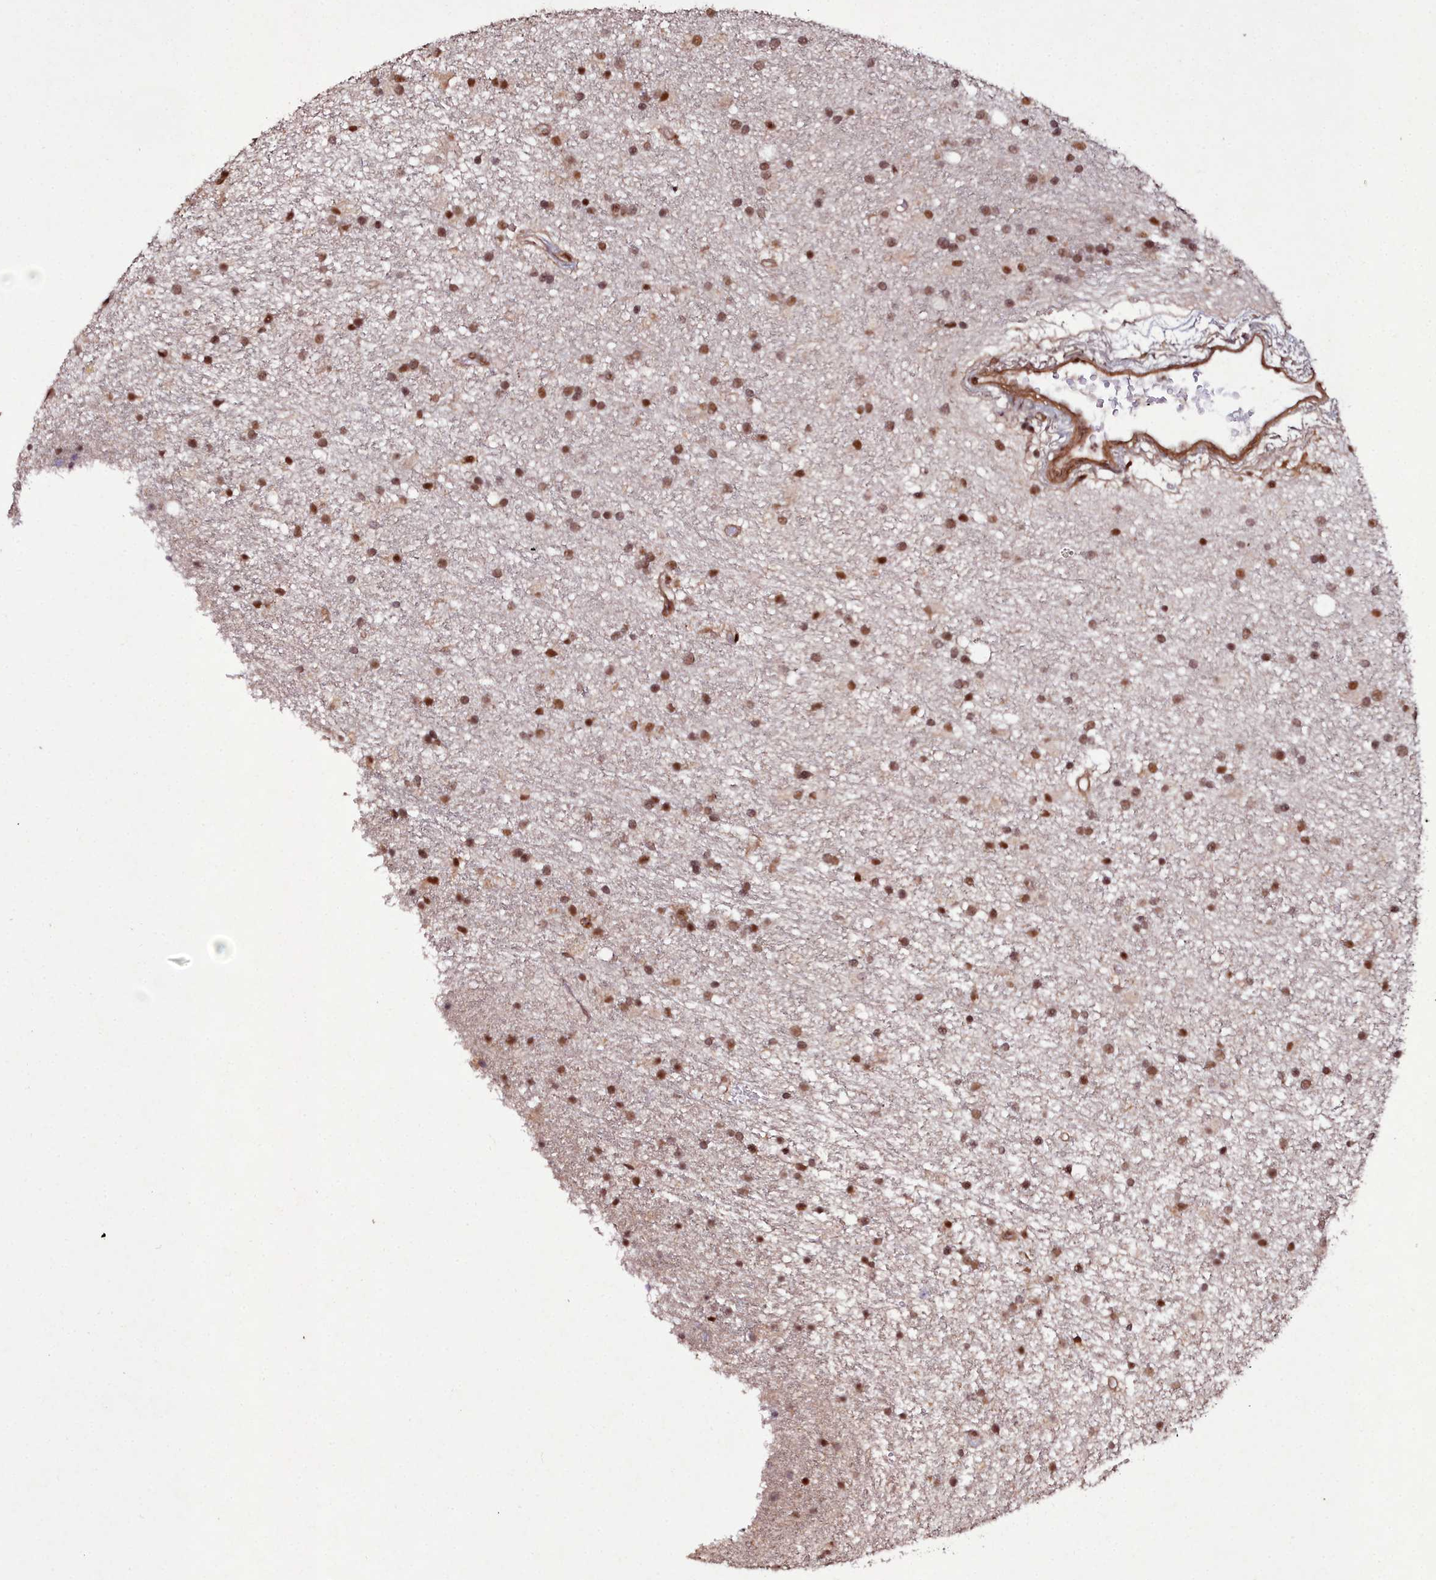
{"staining": {"intensity": "moderate", "quantity": ">75%", "location": "nuclear"}, "tissue": "glioma", "cell_type": "Tumor cells", "image_type": "cancer", "snomed": [{"axis": "morphology", "description": "Glioma, malignant, High grade"}, {"axis": "topography", "description": "Brain"}], "caption": "Immunohistochemical staining of glioma shows medium levels of moderate nuclear protein staining in about >75% of tumor cells. (DAB = brown stain, brightfield microscopy at high magnification).", "gene": "CXXC1", "patient": {"sex": "male", "age": 77}}